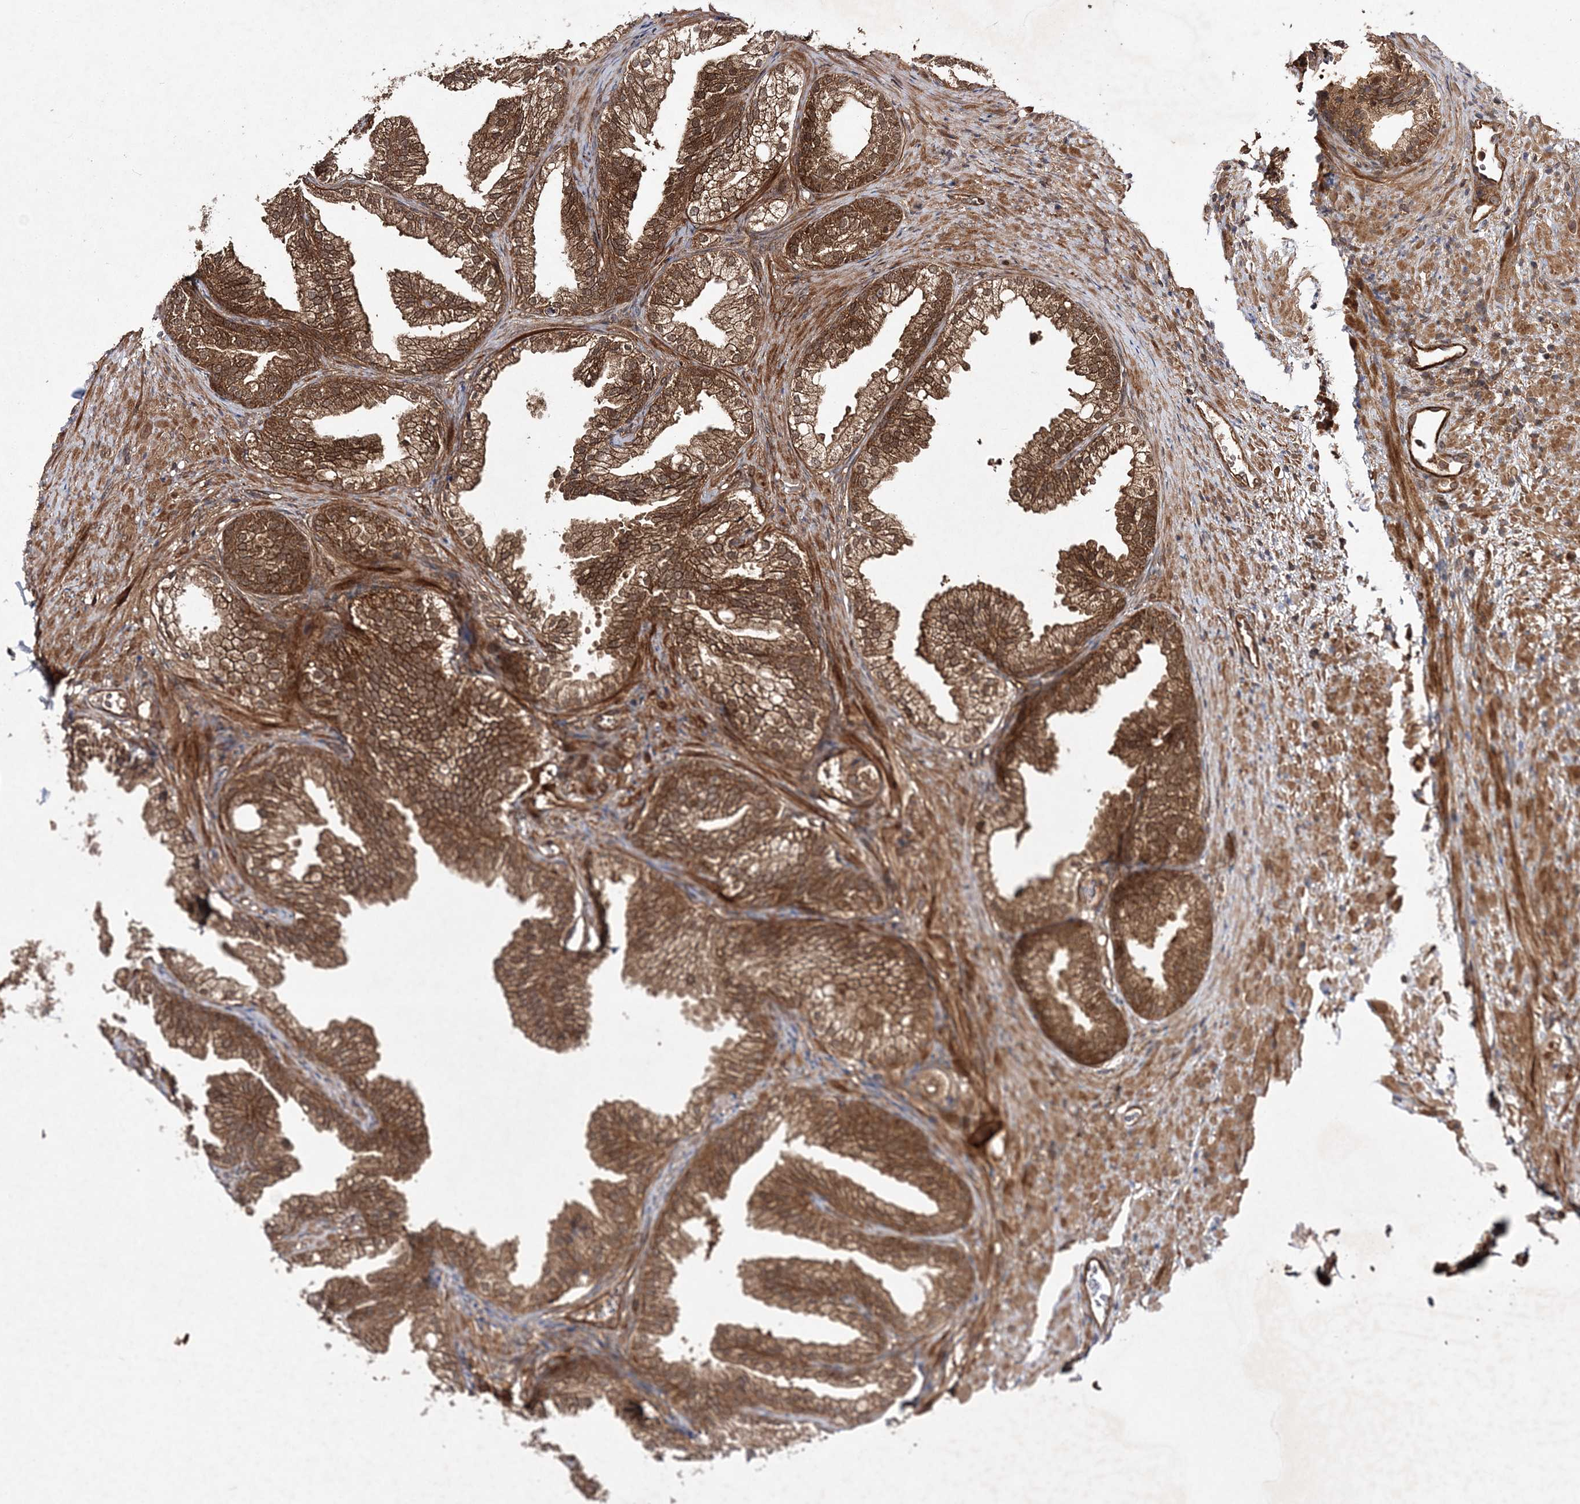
{"staining": {"intensity": "moderate", "quantity": ">75%", "location": "cytoplasmic/membranous"}, "tissue": "prostate", "cell_type": "Glandular cells", "image_type": "normal", "snomed": [{"axis": "morphology", "description": "Normal tissue, NOS"}, {"axis": "topography", "description": "Prostate"}], "caption": "Immunohistochemistry of unremarkable prostate shows medium levels of moderate cytoplasmic/membranous positivity in approximately >75% of glandular cells.", "gene": "TMEM9B", "patient": {"sex": "male", "age": 76}}